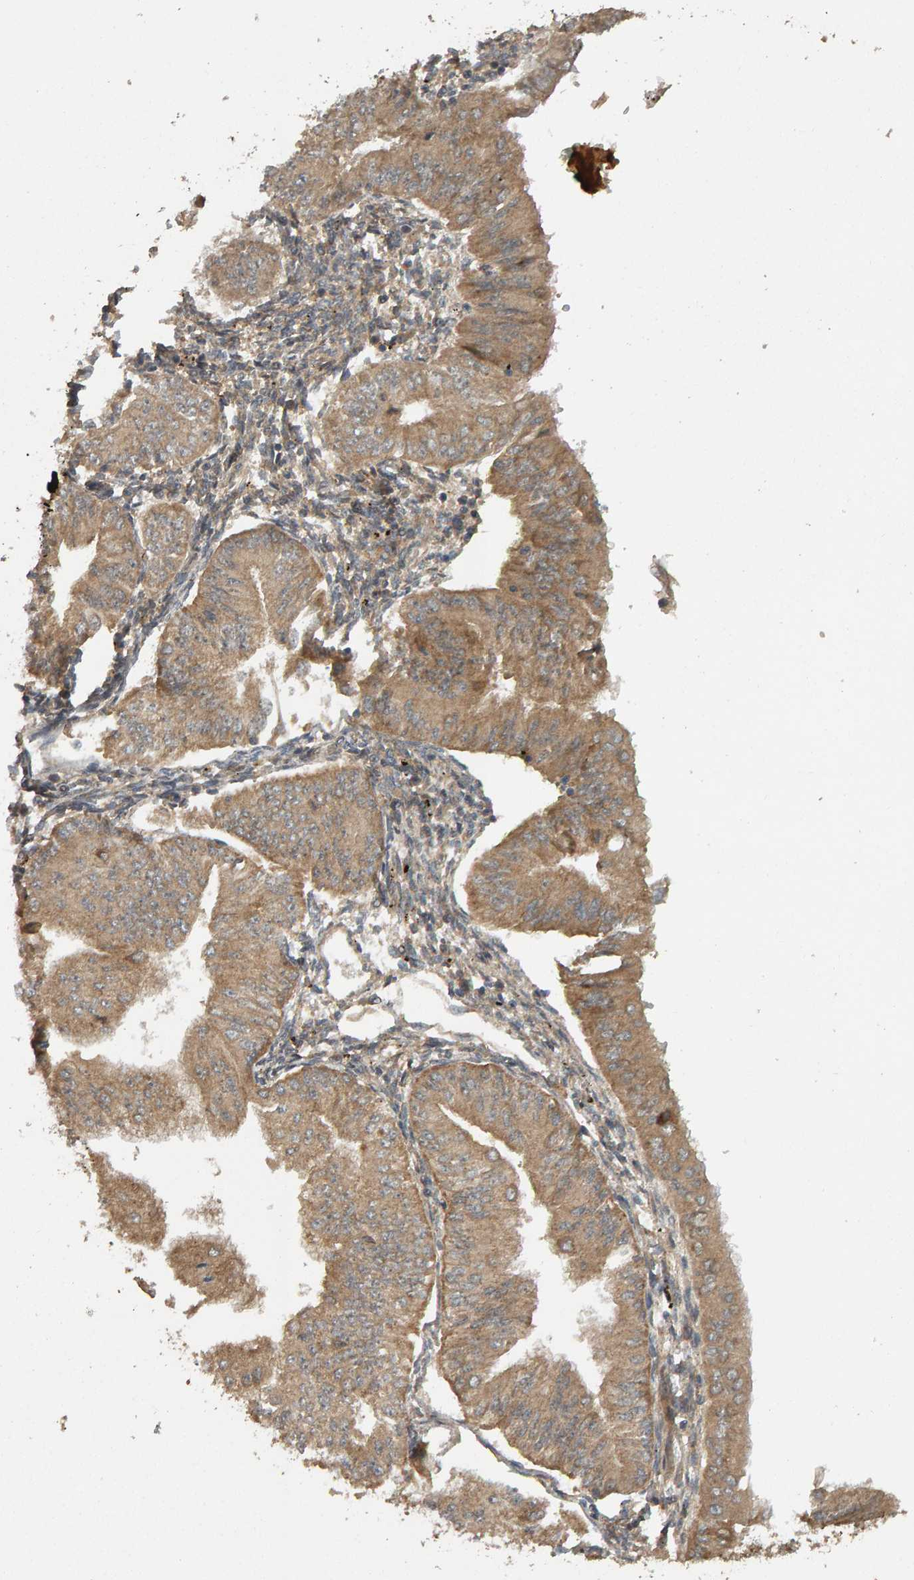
{"staining": {"intensity": "weak", "quantity": ">75%", "location": "cytoplasmic/membranous"}, "tissue": "endometrial cancer", "cell_type": "Tumor cells", "image_type": "cancer", "snomed": [{"axis": "morphology", "description": "Normal tissue, NOS"}, {"axis": "morphology", "description": "Adenocarcinoma, NOS"}, {"axis": "topography", "description": "Endometrium"}], "caption": "A brown stain shows weak cytoplasmic/membranous positivity of a protein in endometrial cancer (adenocarcinoma) tumor cells.", "gene": "ZFAND1", "patient": {"sex": "female", "age": 53}}